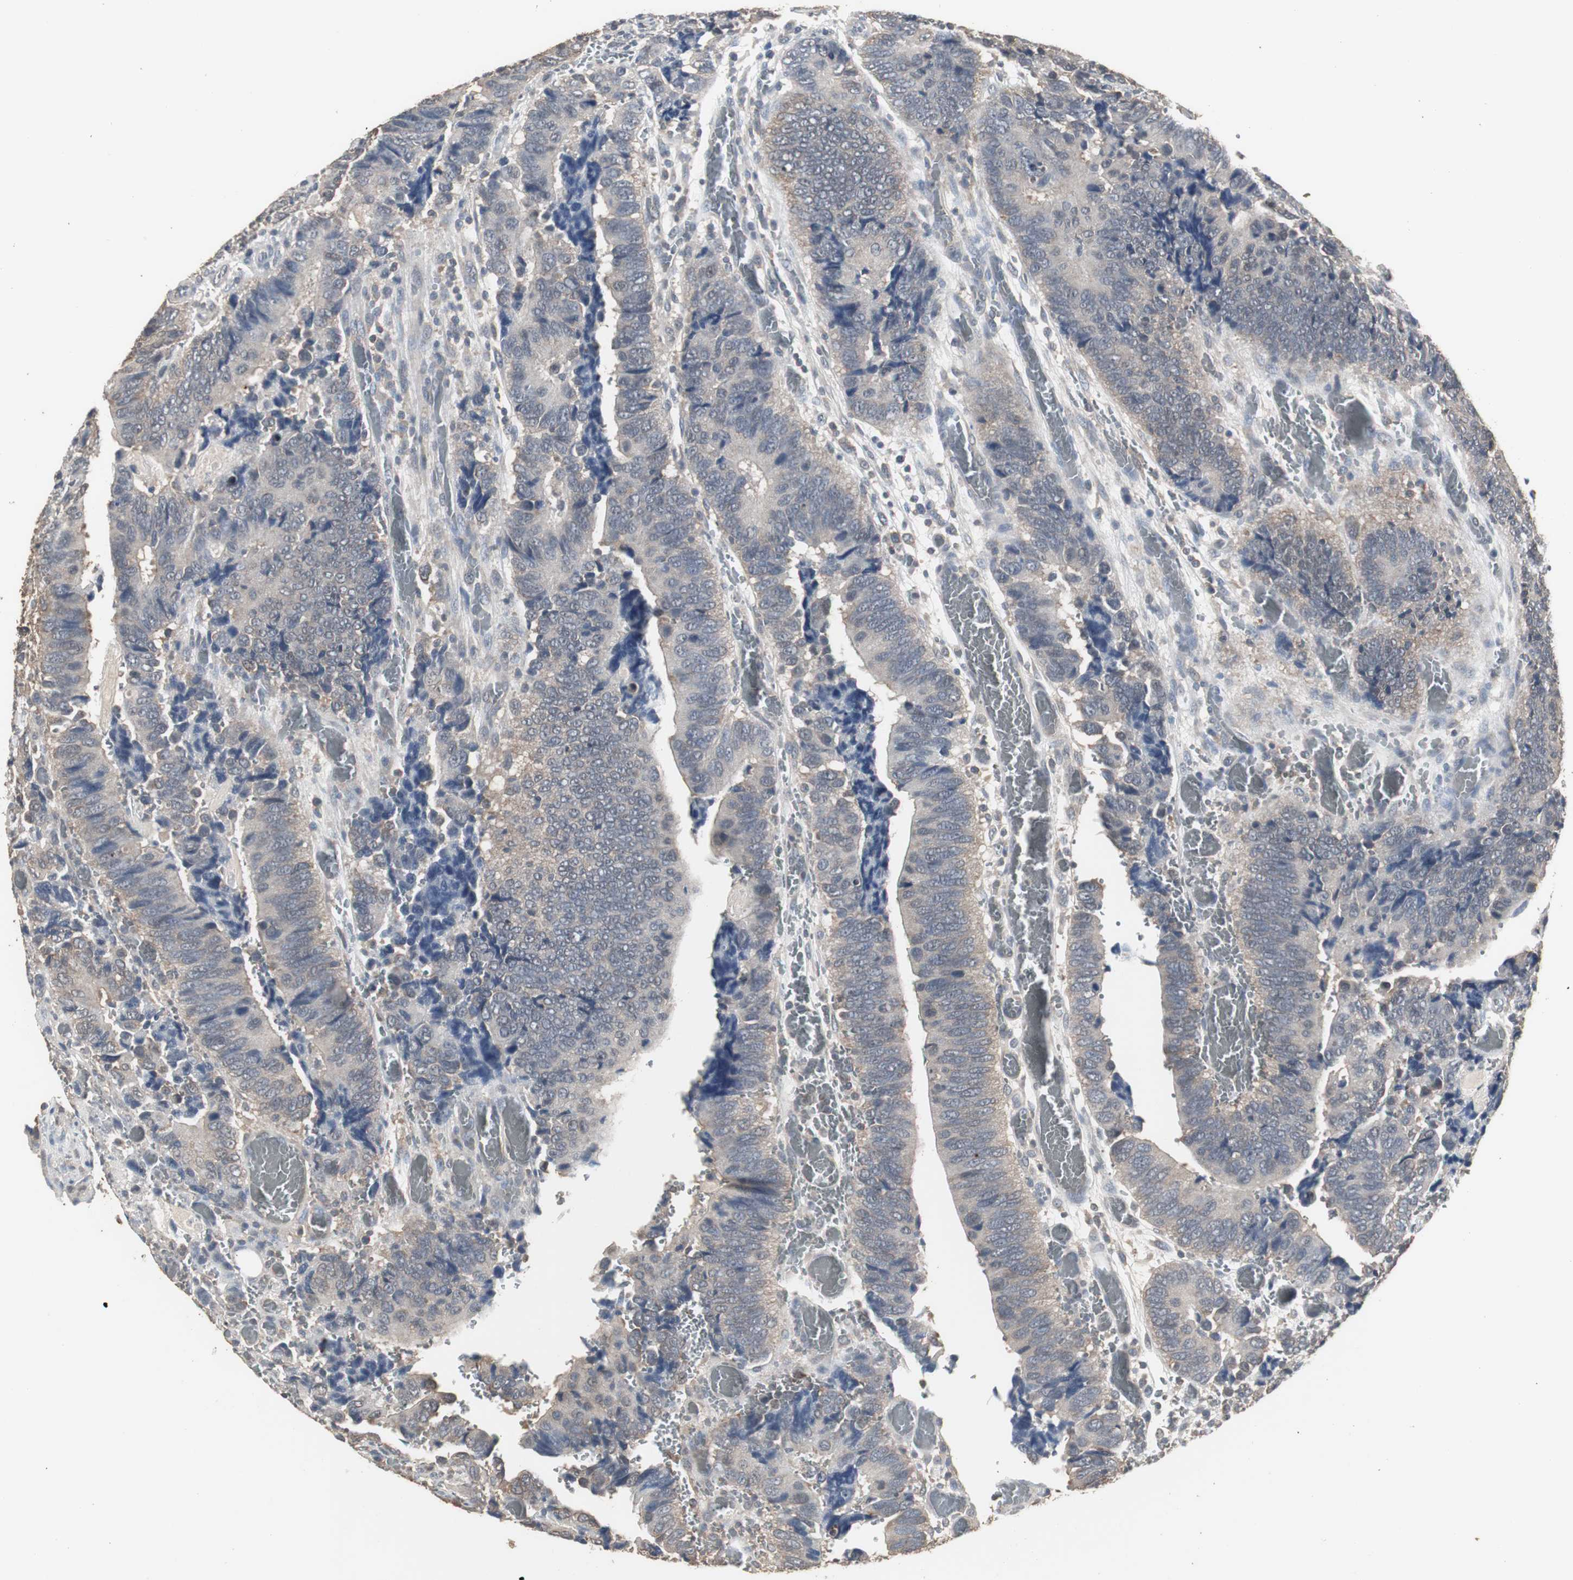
{"staining": {"intensity": "weak", "quantity": "<25%", "location": "cytoplasmic/membranous"}, "tissue": "colorectal cancer", "cell_type": "Tumor cells", "image_type": "cancer", "snomed": [{"axis": "morphology", "description": "Adenocarcinoma, NOS"}, {"axis": "topography", "description": "Colon"}], "caption": "High power microscopy histopathology image of an immunohistochemistry (IHC) micrograph of colorectal cancer (adenocarcinoma), revealing no significant staining in tumor cells.", "gene": "HPRT1", "patient": {"sex": "male", "age": 72}}